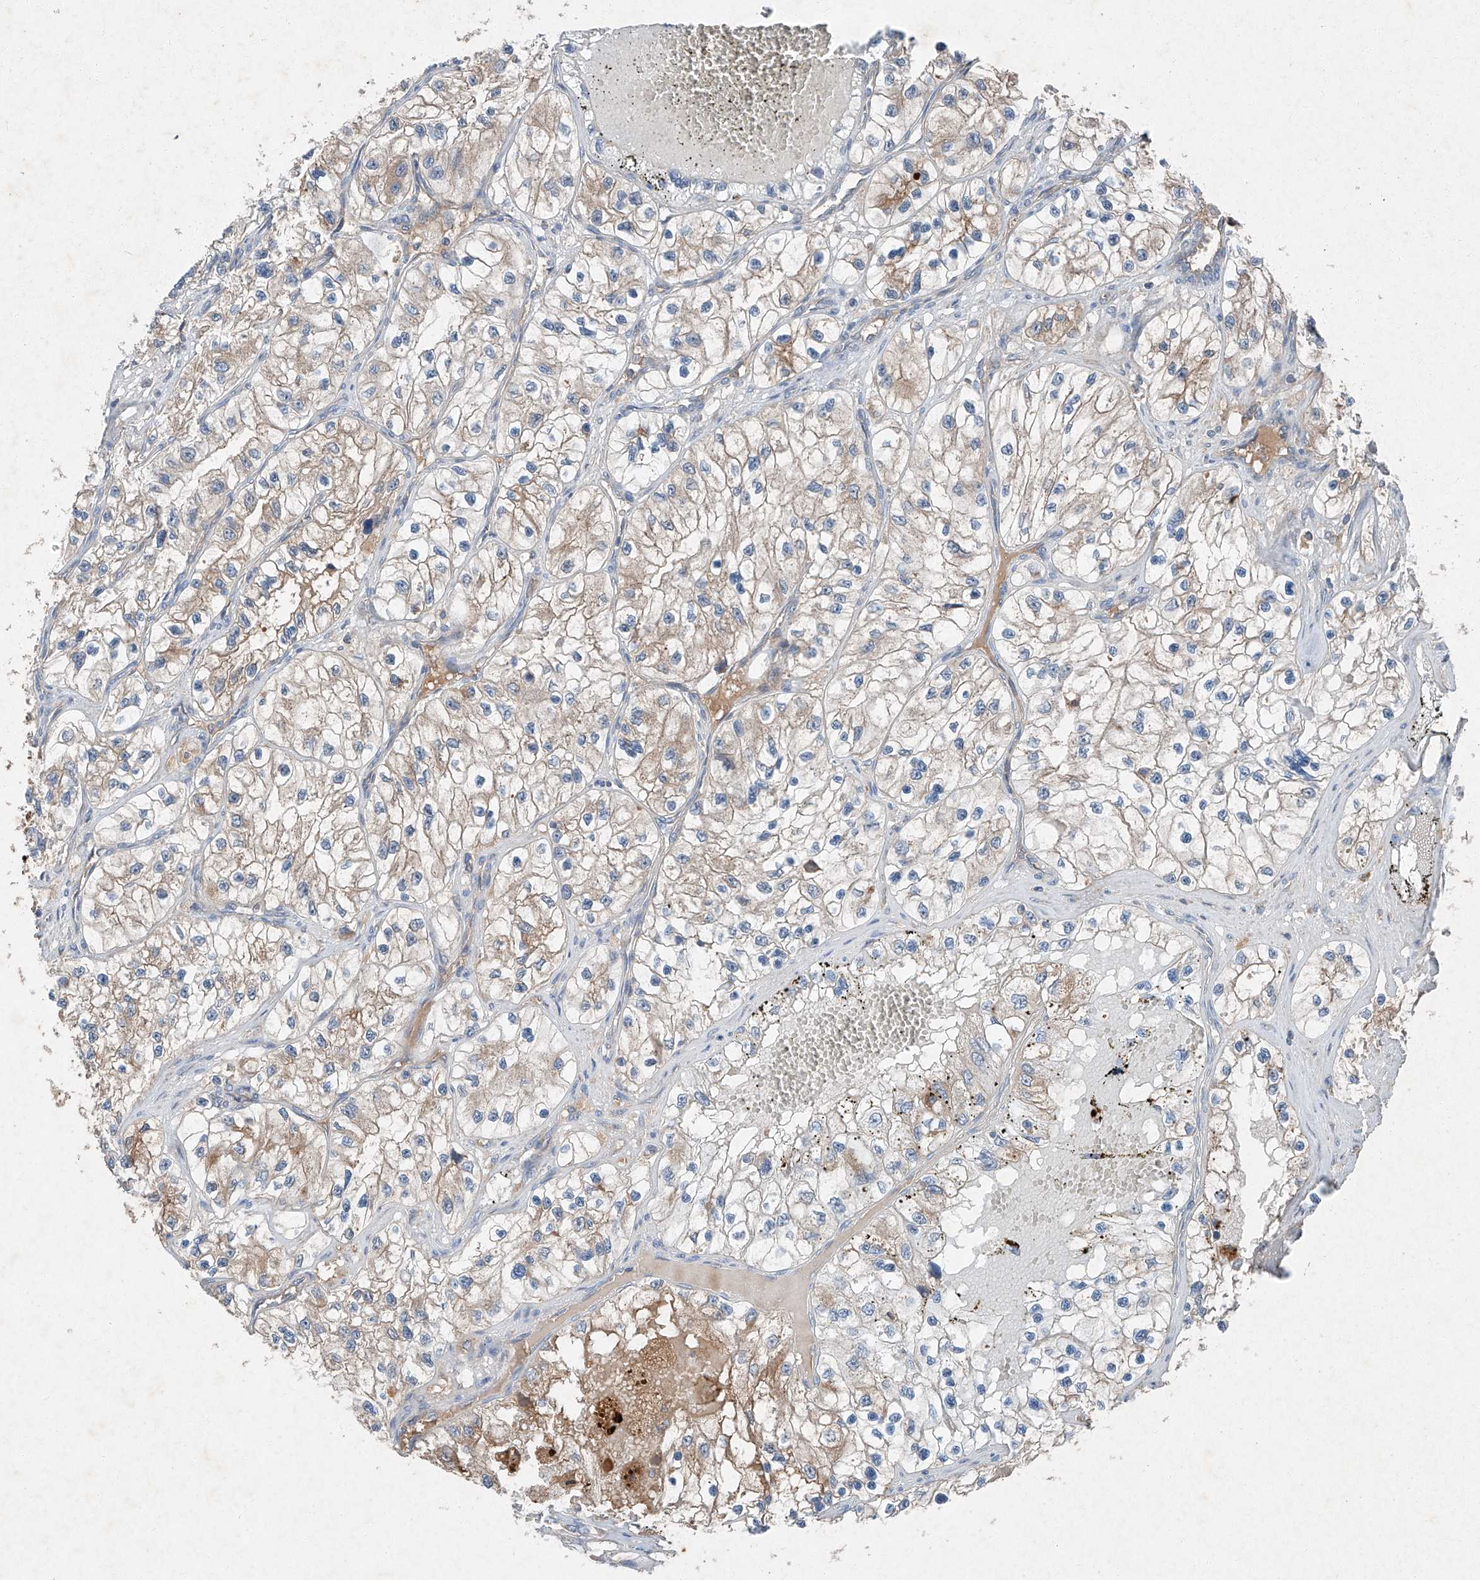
{"staining": {"intensity": "weak", "quantity": ">75%", "location": "cytoplasmic/membranous"}, "tissue": "renal cancer", "cell_type": "Tumor cells", "image_type": "cancer", "snomed": [{"axis": "morphology", "description": "Adenocarcinoma, NOS"}, {"axis": "topography", "description": "Kidney"}], "caption": "Weak cytoplasmic/membranous expression for a protein is appreciated in approximately >75% of tumor cells of renal cancer using IHC.", "gene": "RUSC1", "patient": {"sex": "female", "age": 57}}